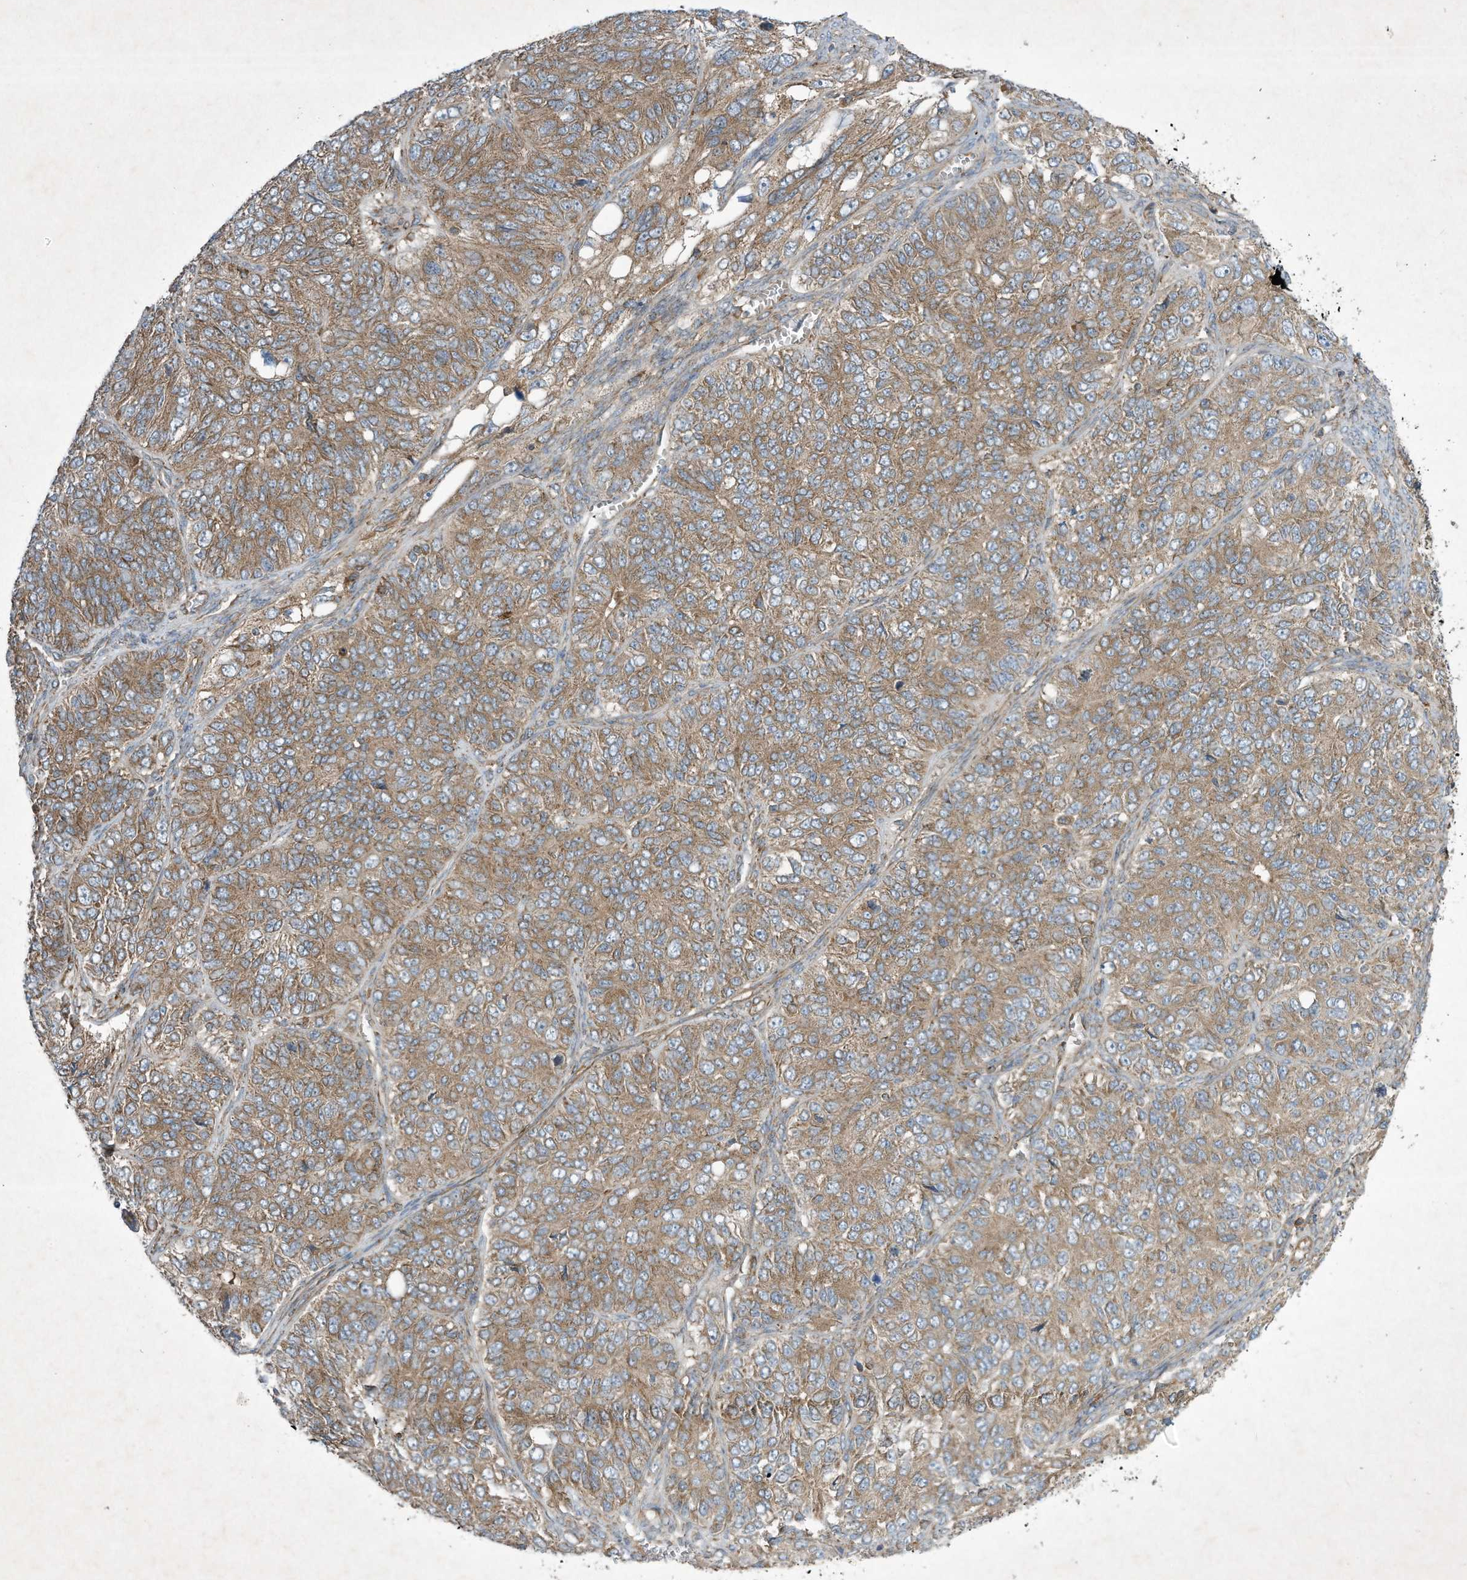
{"staining": {"intensity": "moderate", "quantity": ">75%", "location": "cytoplasmic/membranous"}, "tissue": "ovarian cancer", "cell_type": "Tumor cells", "image_type": "cancer", "snomed": [{"axis": "morphology", "description": "Carcinoma, endometroid"}, {"axis": "topography", "description": "Ovary"}], "caption": "Immunohistochemical staining of human endometroid carcinoma (ovarian) shows moderate cytoplasmic/membranous protein positivity in about >75% of tumor cells.", "gene": "SYNJ2", "patient": {"sex": "female", "age": 51}}